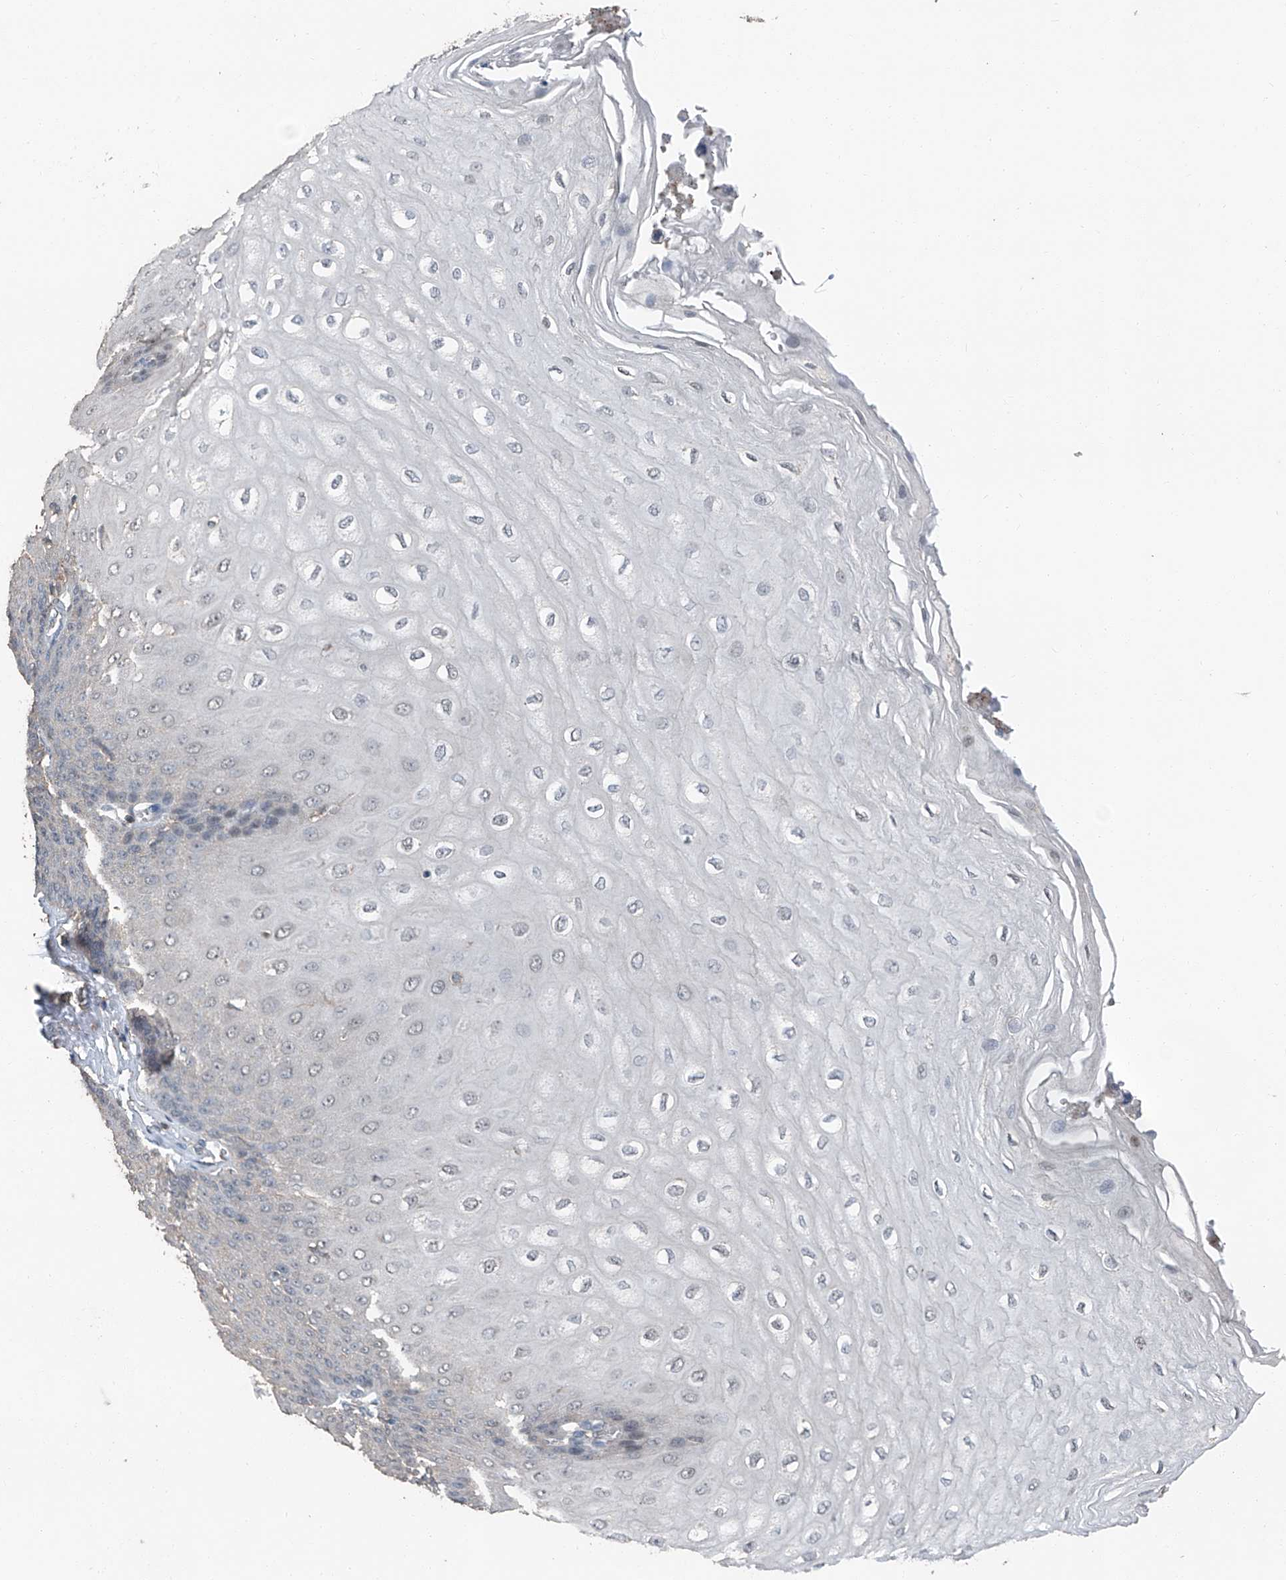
{"staining": {"intensity": "negative", "quantity": "none", "location": "none"}, "tissue": "esophagus", "cell_type": "Squamous epithelial cells", "image_type": "normal", "snomed": [{"axis": "morphology", "description": "Normal tissue, NOS"}, {"axis": "topography", "description": "Esophagus"}], "caption": "Immunohistochemistry (IHC) photomicrograph of benign human esophagus stained for a protein (brown), which reveals no expression in squamous epithelial cells.", "gene": "MAMLD1", "patient": {"sex": "male", "age": 60}}